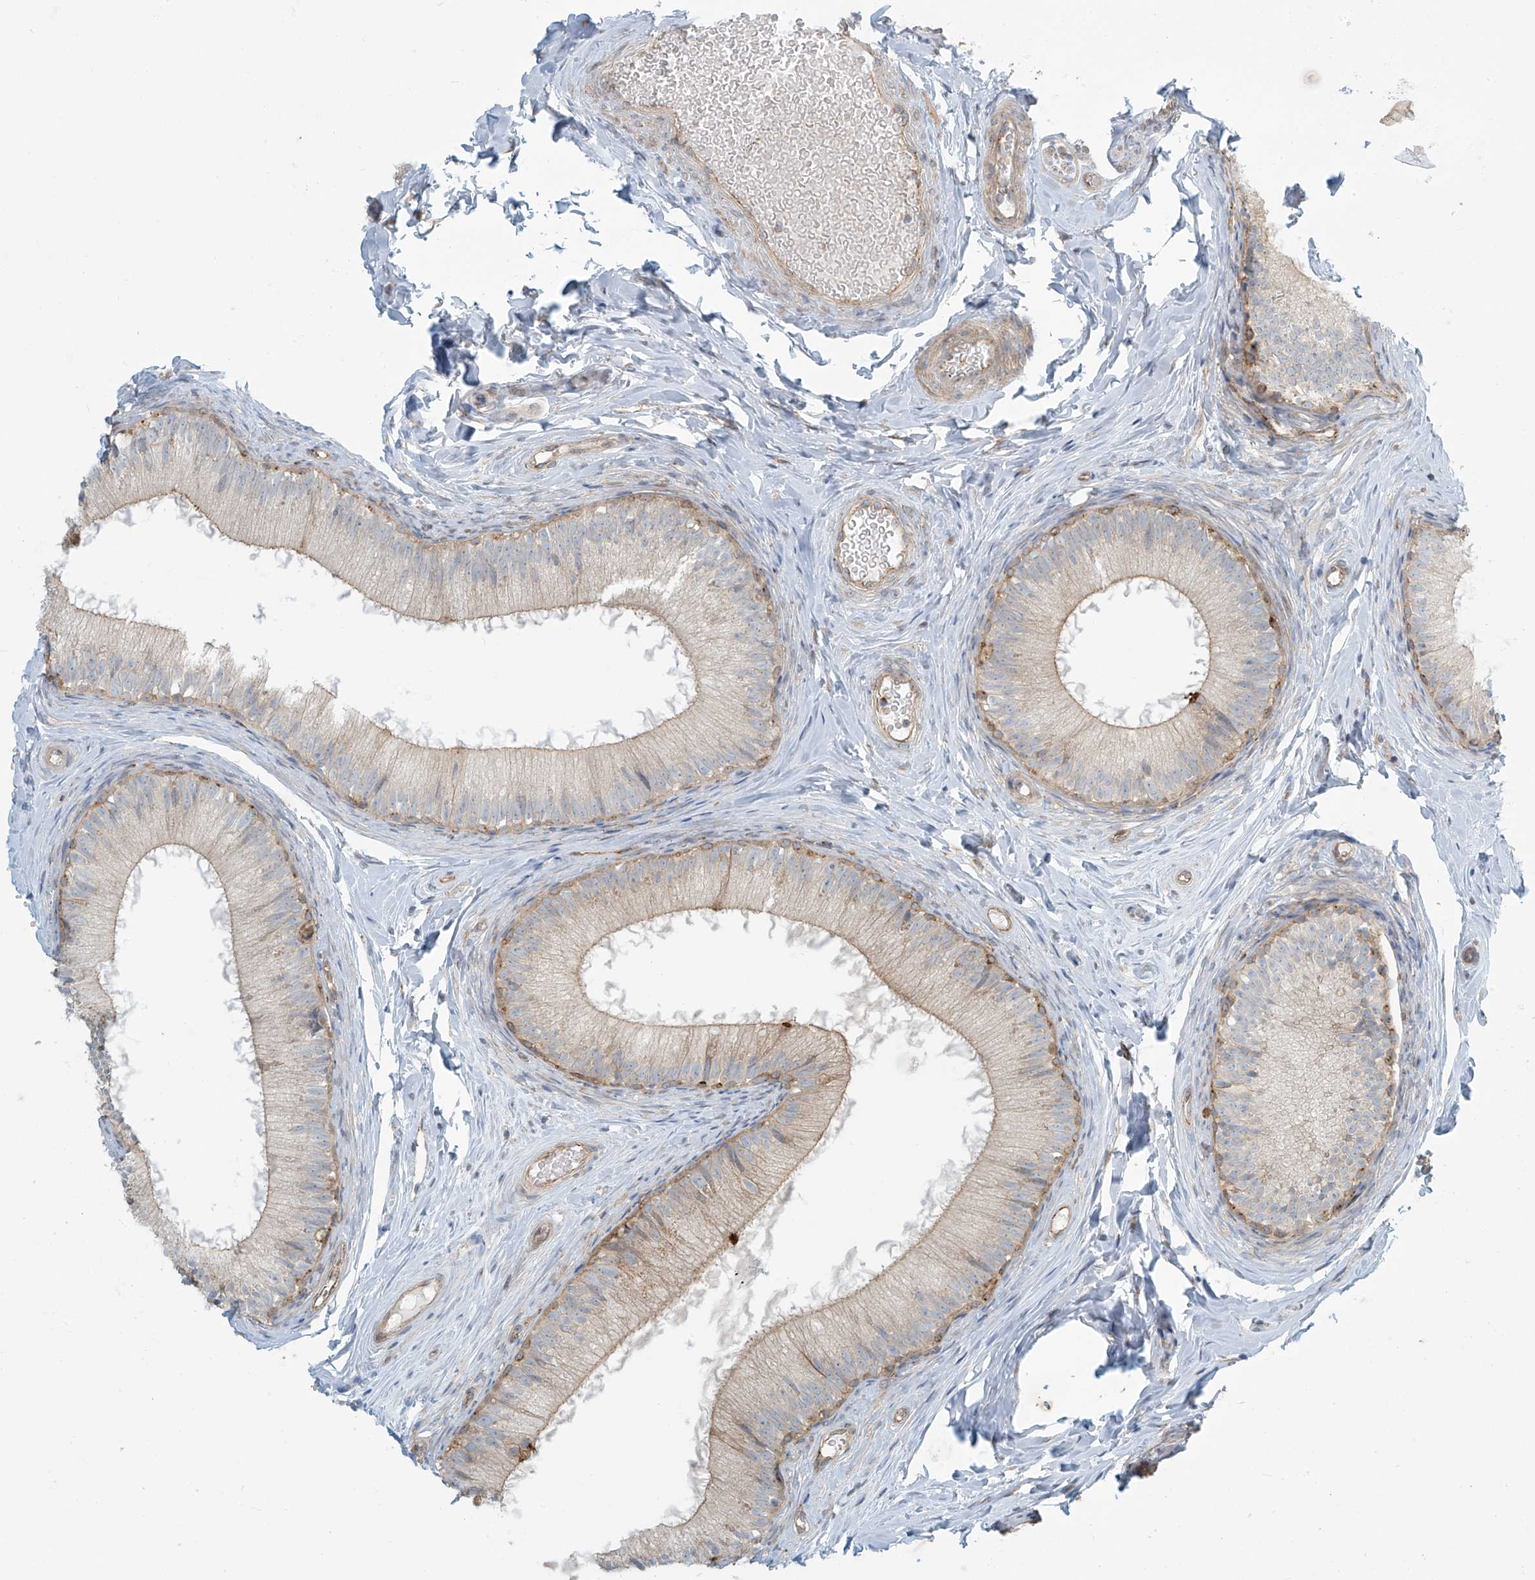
{"staining": {"intensity": "moderate", "quantity": "25%-75%", "location": "cytoplasmic/membranous"}, "tissue": "epididymis", "cell_type": "Glandular cells", "image_type": "normal", "snomed": [{"axis": "morphology", "description": "Normal tissue, NOS"}, {"axis": "topography", "description": "Epididymis"}], "caption": "The photomicrograph demonstrates immunohistochemical staining of benign epididymis. There is moderate cytoplasmic/membranous positivity is present in approximately 25%-75% of glandular cells. (IHC, brightfield microscopy, high magnification).", "gene": "LZTS3", "patient": {"sex": "male", "age": 34}}